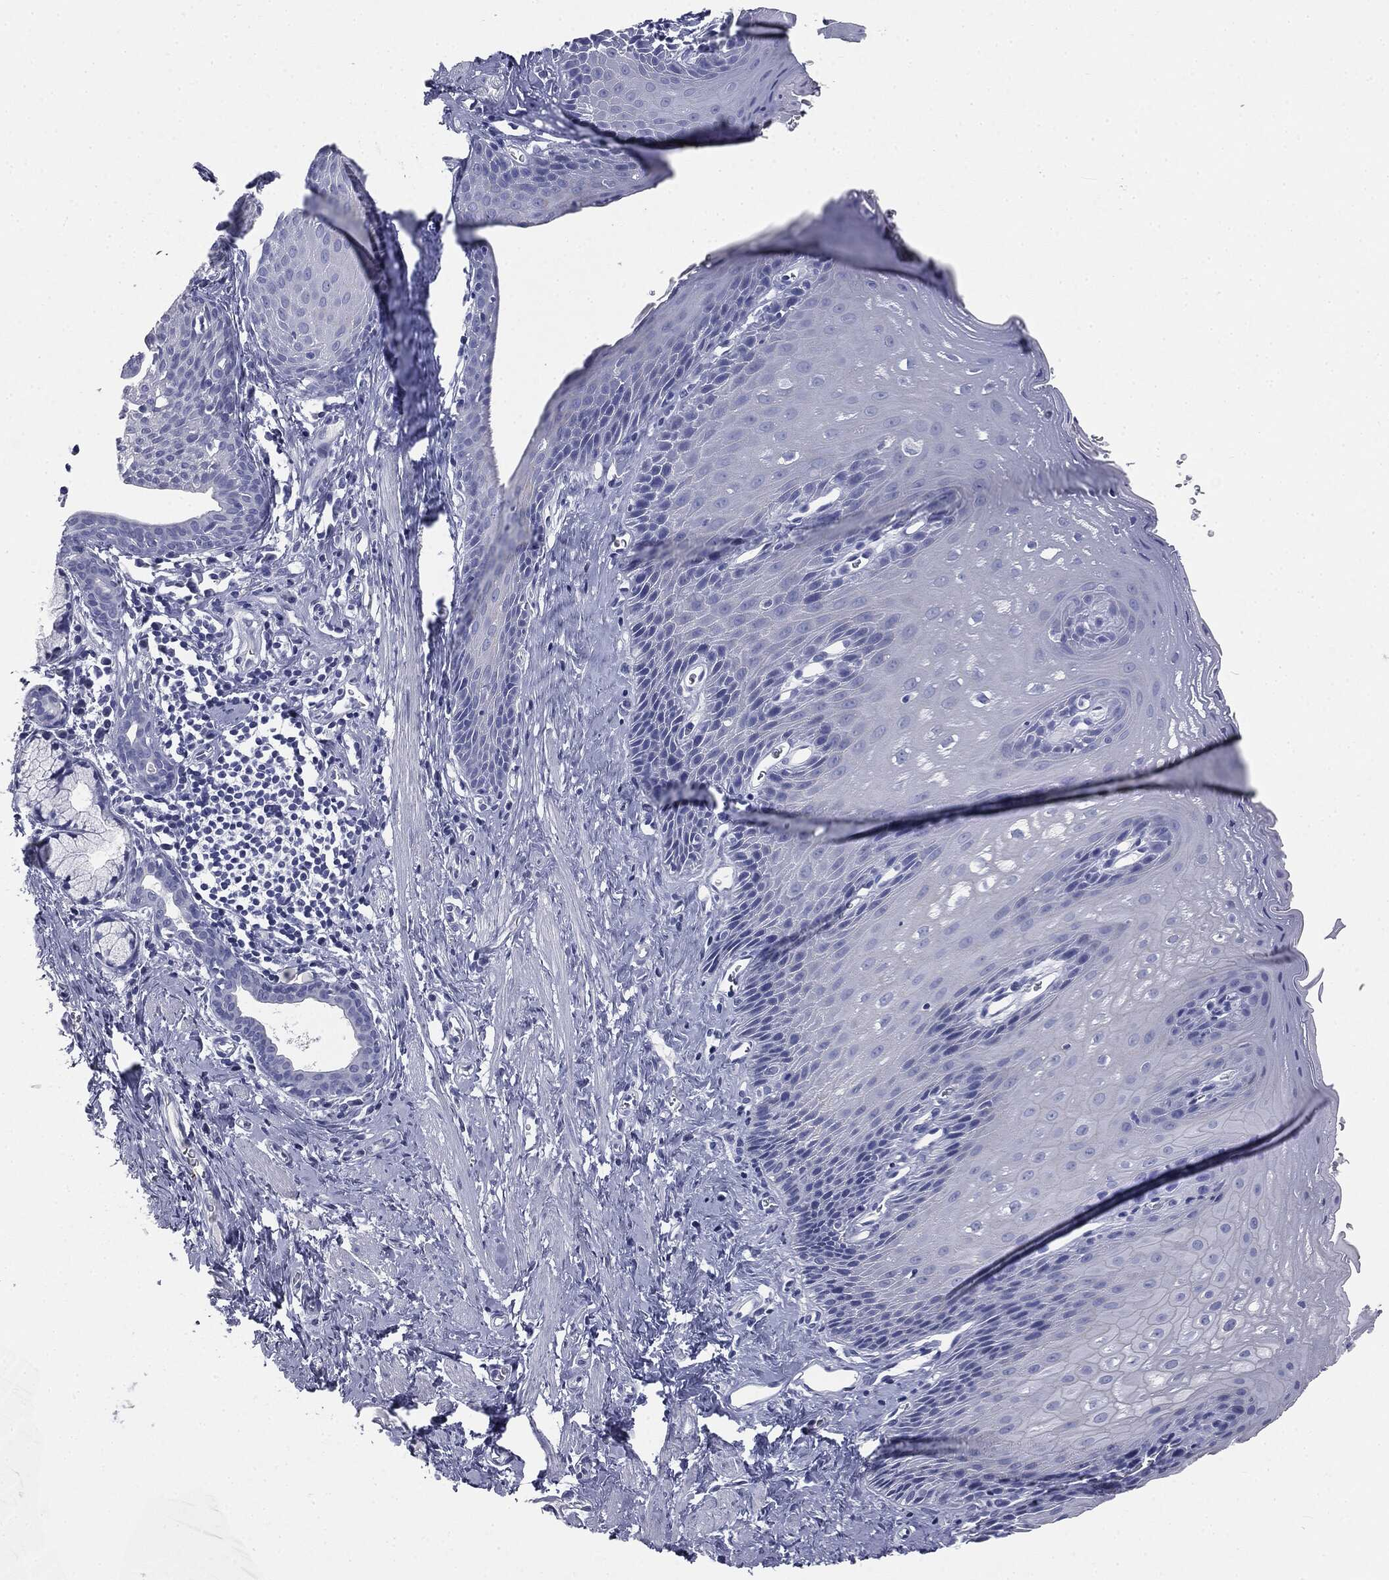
{"staining": {"intensity": "negative", "quantity": "none", "location": "none"}, "tissue": "esophagus", "cell_type": "Squamous epithelial cells", "image_type": "normal", "snomed": [{"axis": "morphology", "description": "Normal tissue, NOS"}, {"axis": "topography", "description": "Esophagus"}], "caption": "Image shows no protein staining in squamous epithelial cells of benign esophagus. The staining was performed using DAB to visualize the protein expression in brown, while the nuclei were stained in blue with hematoxylin (Magnification: 20x).", "gene": "ATP2A1", "patient": {"sex": "male", "age": 64}}